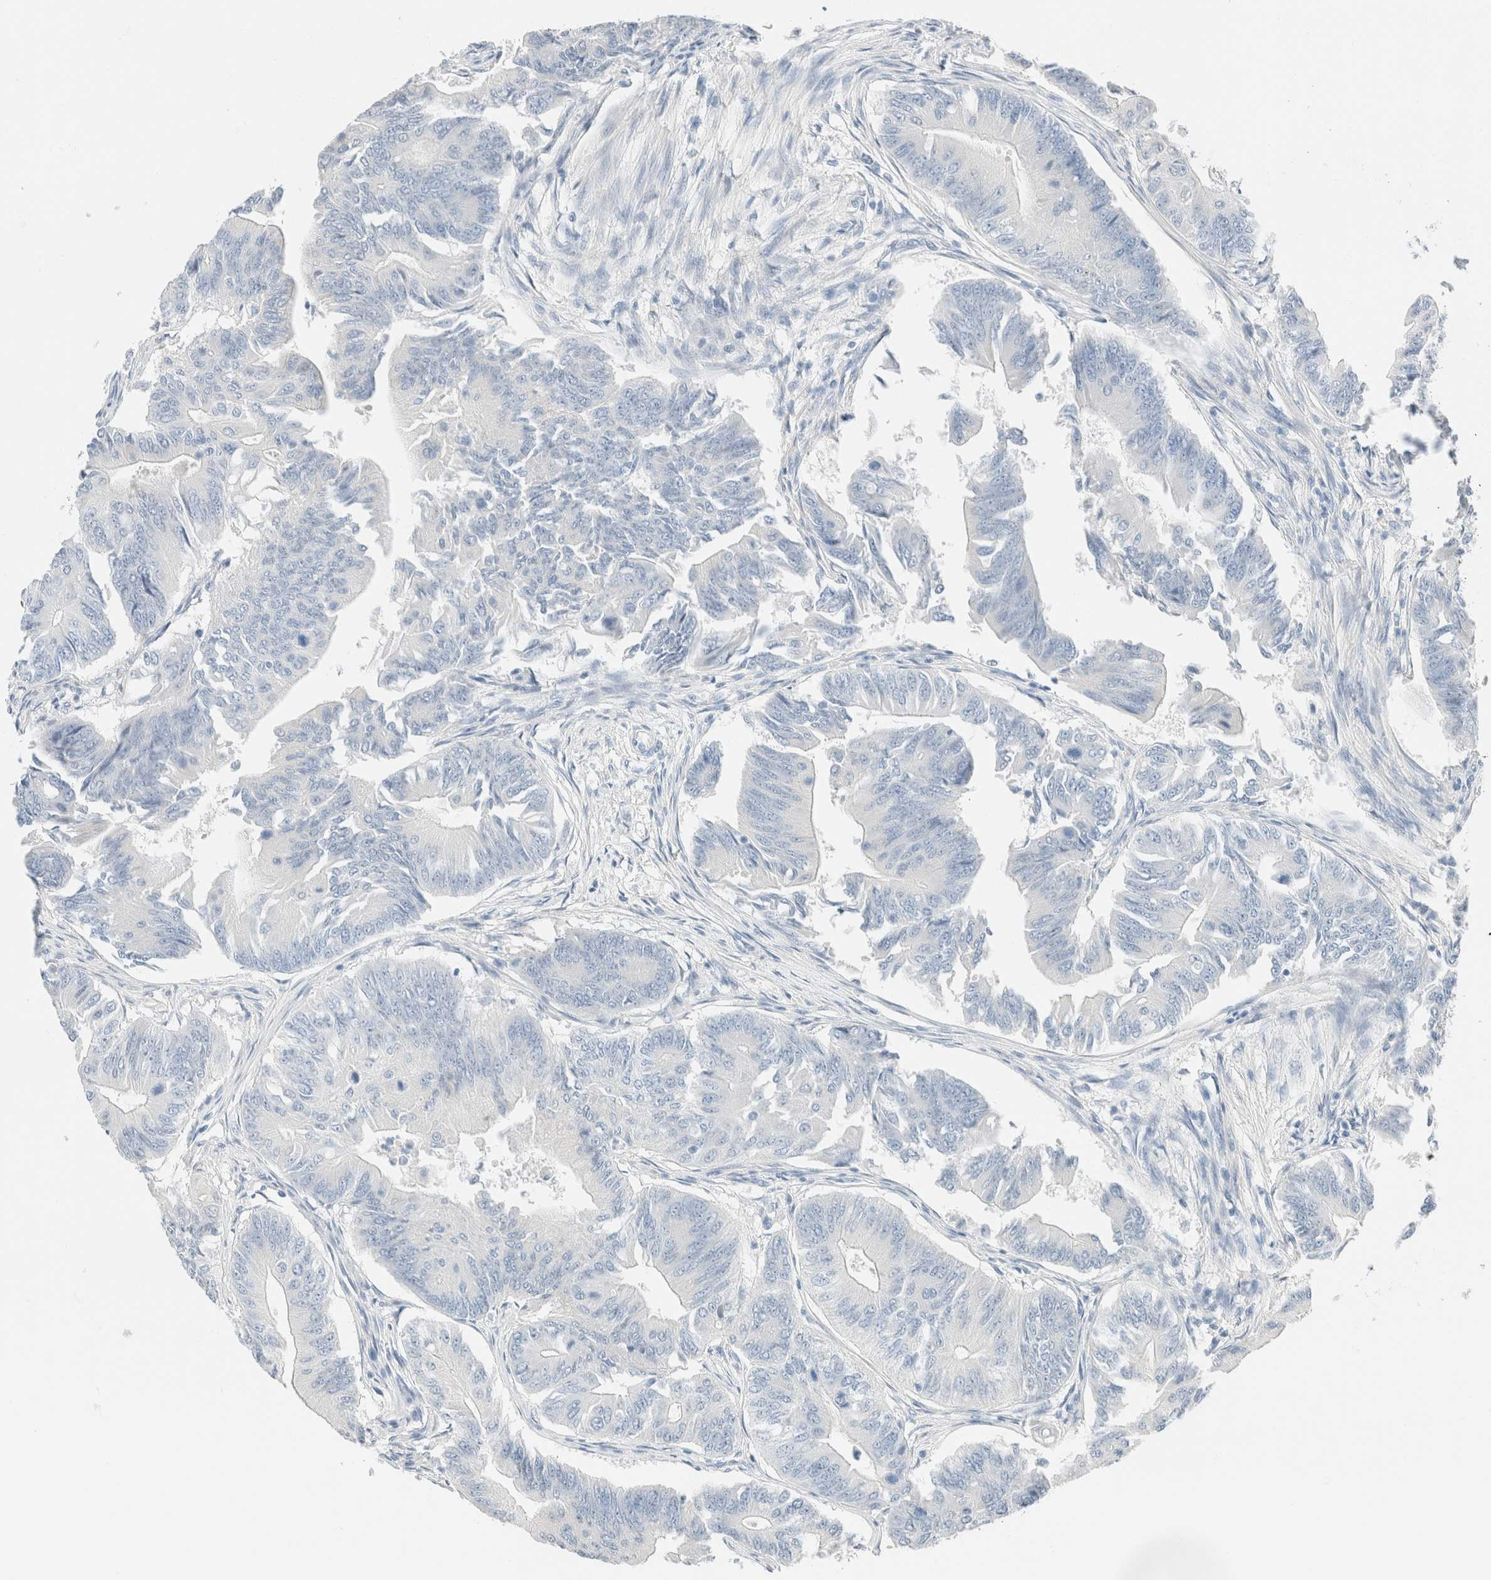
{"staining": {"intensity": "negative", "quantity": "none", "location": "none"}, "tissue": "colorectal cancer", "cell_type": "Tumor cells", "image_type": "cancer", "snomed": [{"axis": "morphology", "description": "Adenoma, NOS"}, {"axis": "morphology", "description": "Adenocarcinoma, NOS"}, {"axis": "topography", "description": "Colon"}], "caption": "Colorectal adenocarcinoma stained for a protein using immunohistochemistry exhibits no positivity tumor cells.", "gene": "PCM1", "patient": {"sex": "male", "age": 79}}